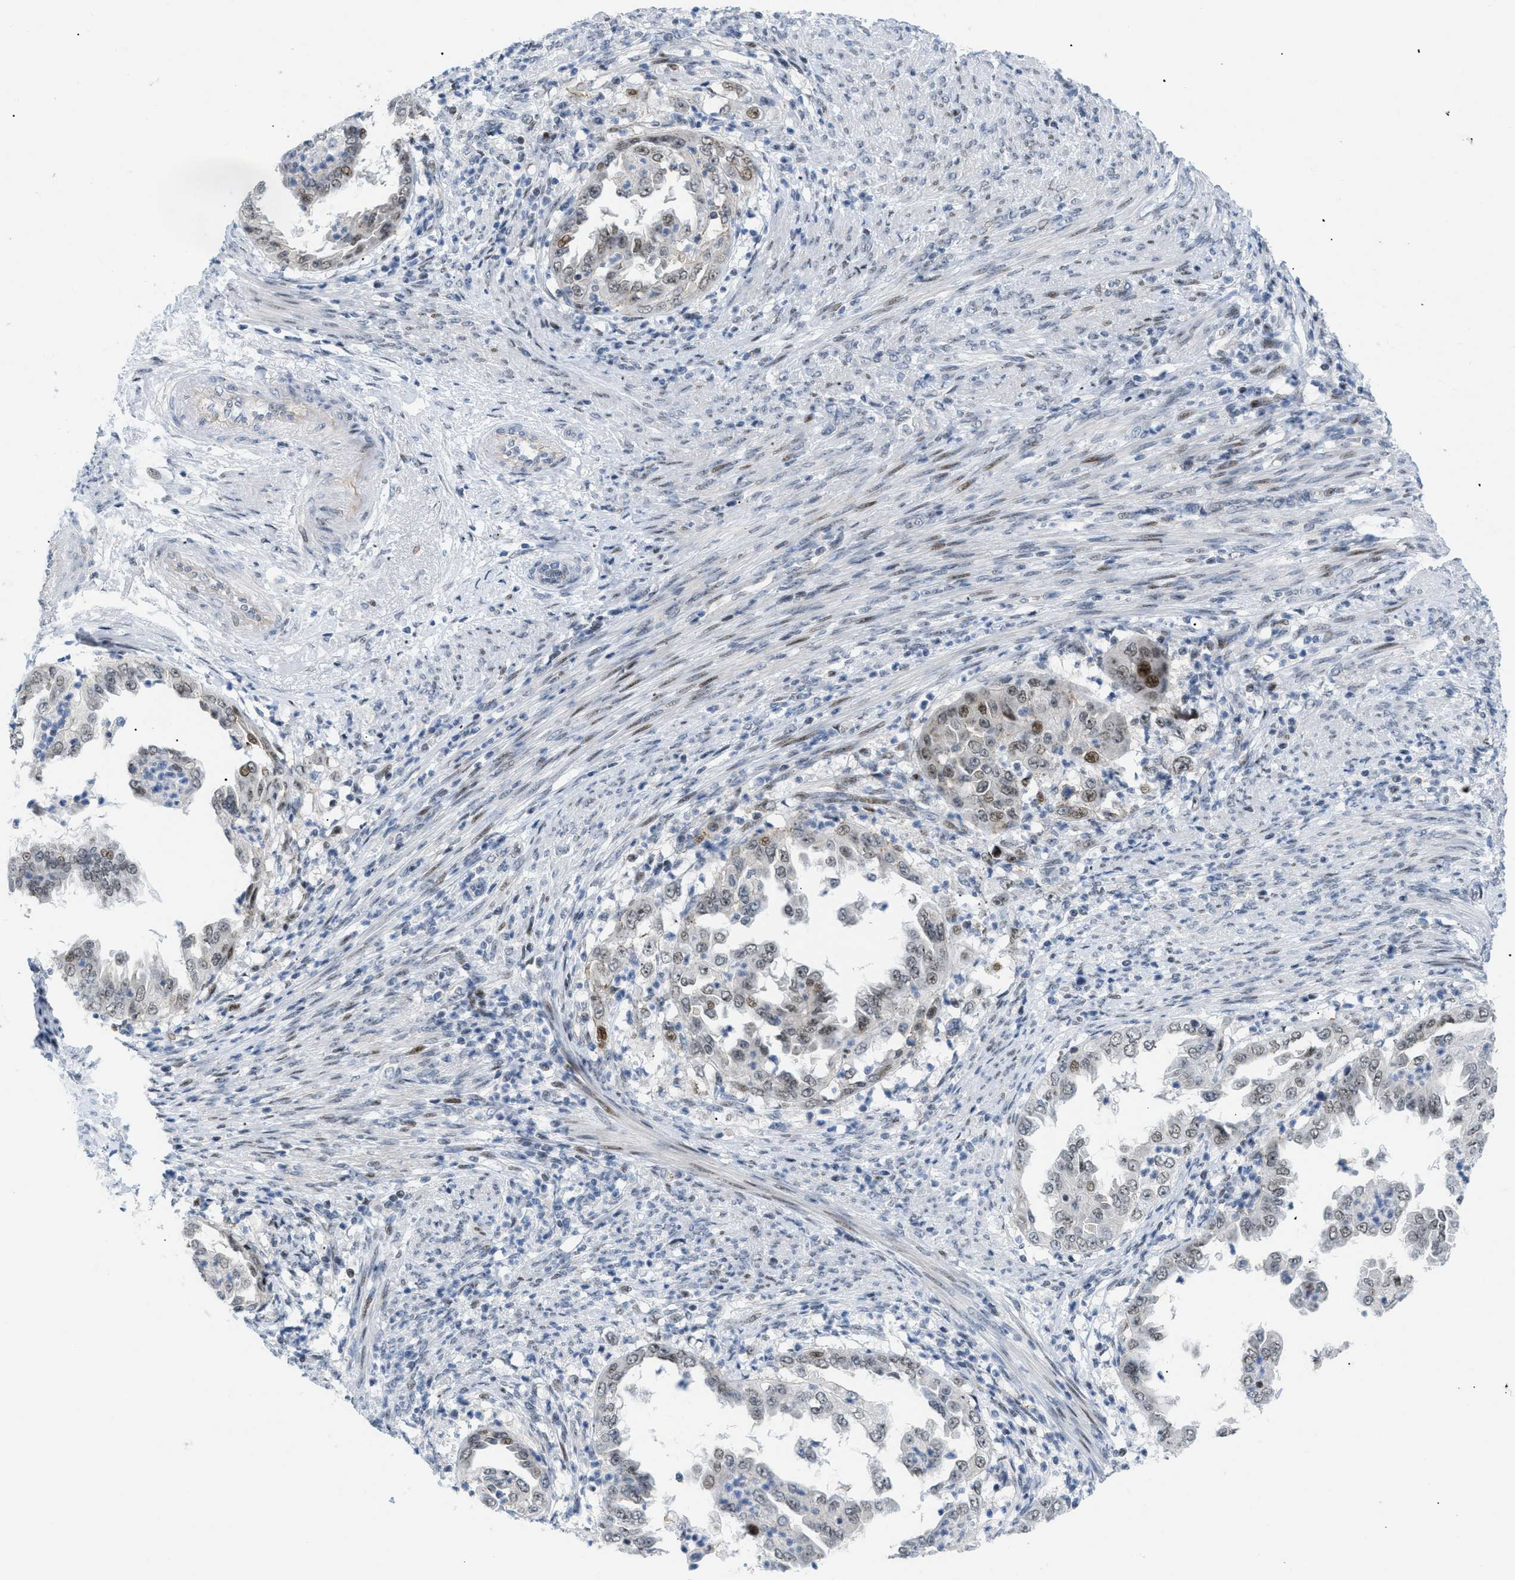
{"staining": {"intensity": "weak", "quantity": ">75%", "location": "nuclear"}, "tissue": "endometrial cancer", "cell_type": "Tumor cells", "image_type": "cancer", "snomed": [{"axis": "morphology", "description": "Adenocarcinoma, NOS"}, {"axis": "topography", "description": "Endometrium"}], "caption": "The image displays immunohistochemical staining of endometrial cancer. There is weak nuclear staining is seen in about >75% of tumor cells.", "gene": "MED1", "patient": {"sex": "female", "age": 85}}